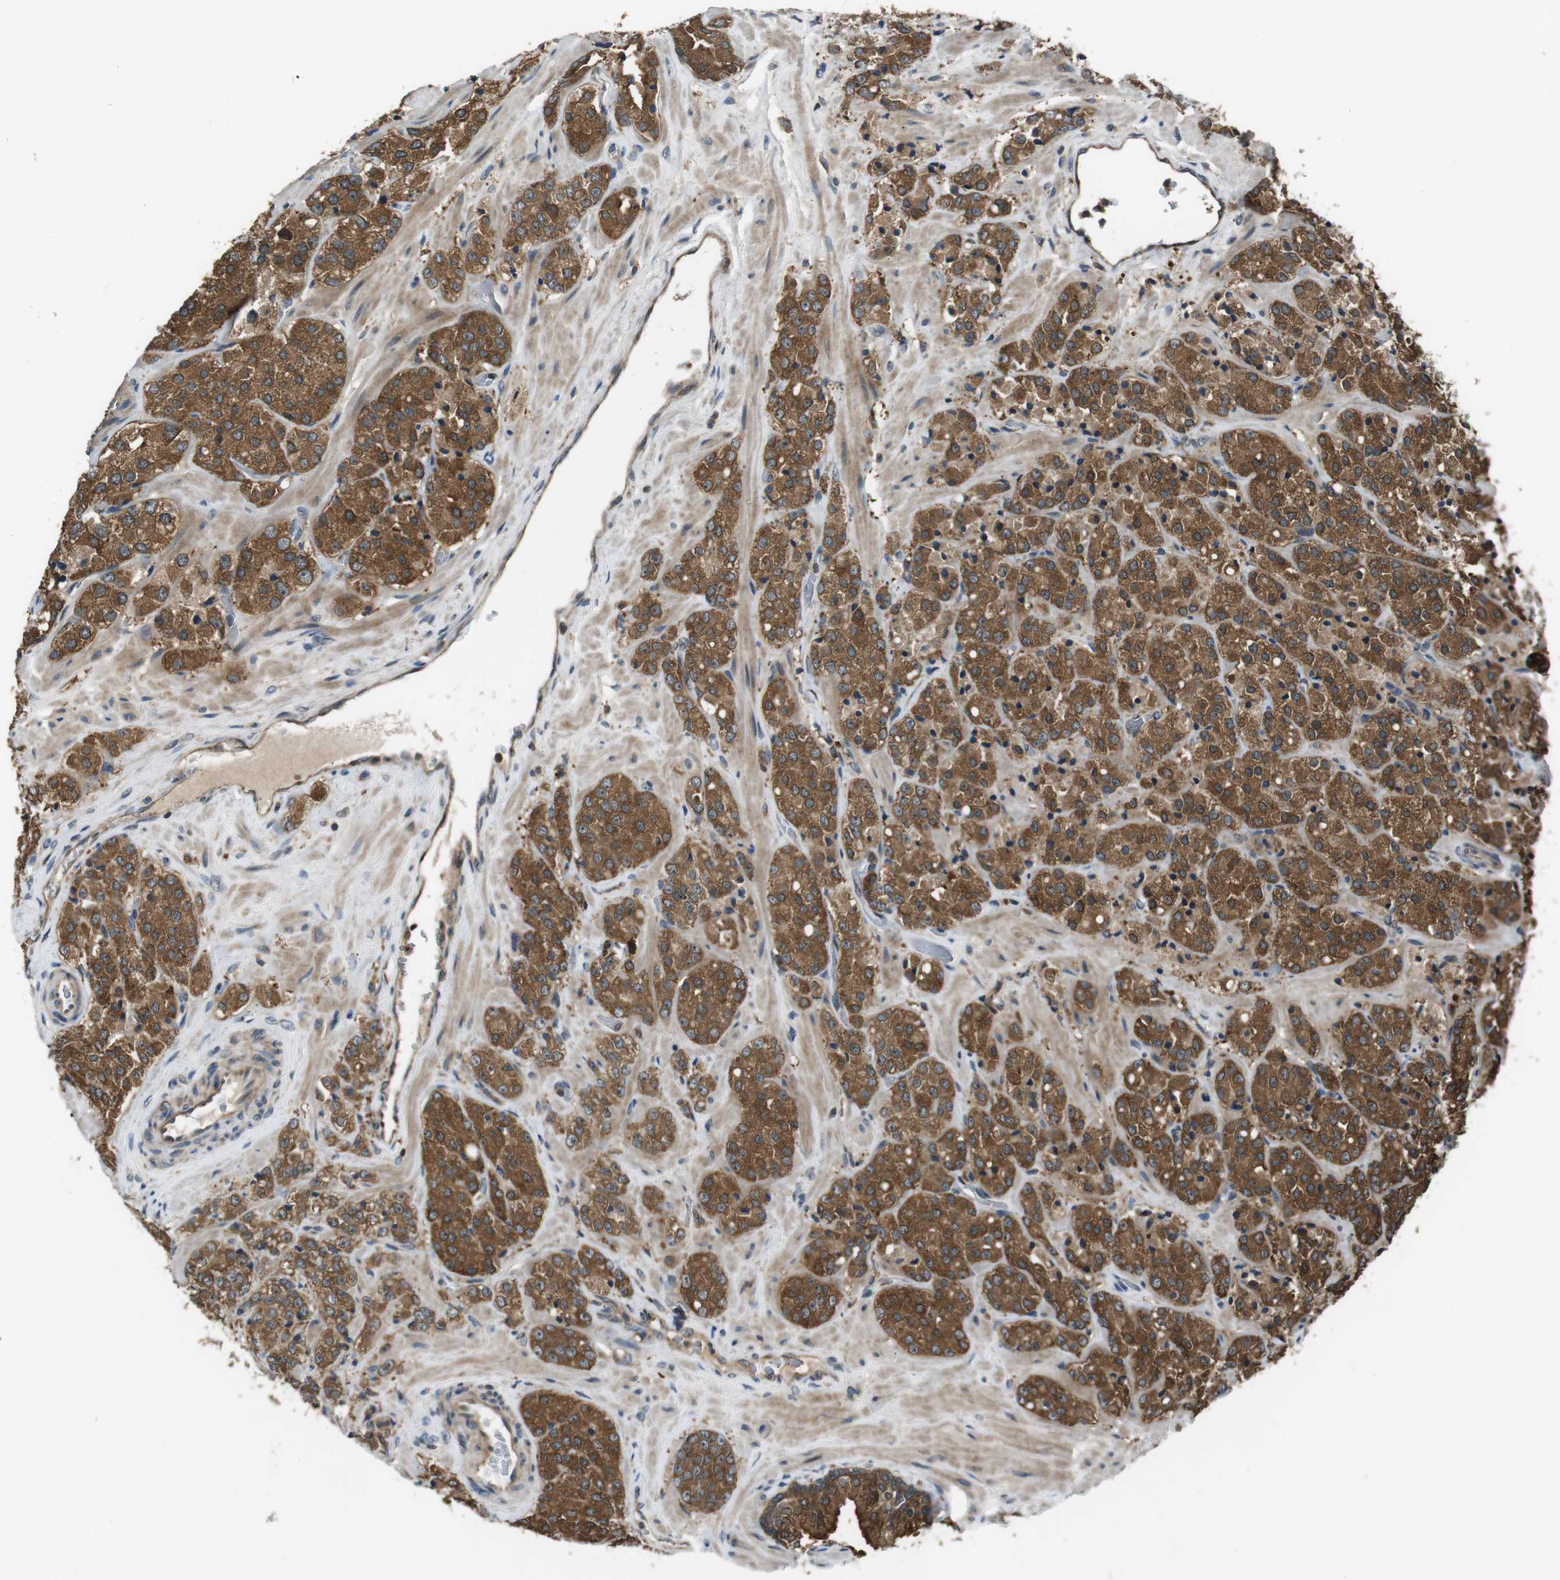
{"staining": {"intensity": "strong", "quantity": ">75%", "location": "cytoplasmic/membranous"}, "tissue": "prostate cancer", "cell_type": "Tumor cells", "image_type": "cancer", "snomed": [{"axis": "morphology", "description": "Adenocarcinoma, High grade"}, {"axis": "topography", "description": "Prostate"}], "caption": "This is a photomicrograph of immunohistochemistry (IHC) staining of prostate cancer, which shows strong expression in the cytoplasmic/membranous of tumor cells.", "gene": "SLC22A23", "patient": {"sex": "male", "age": 64}}